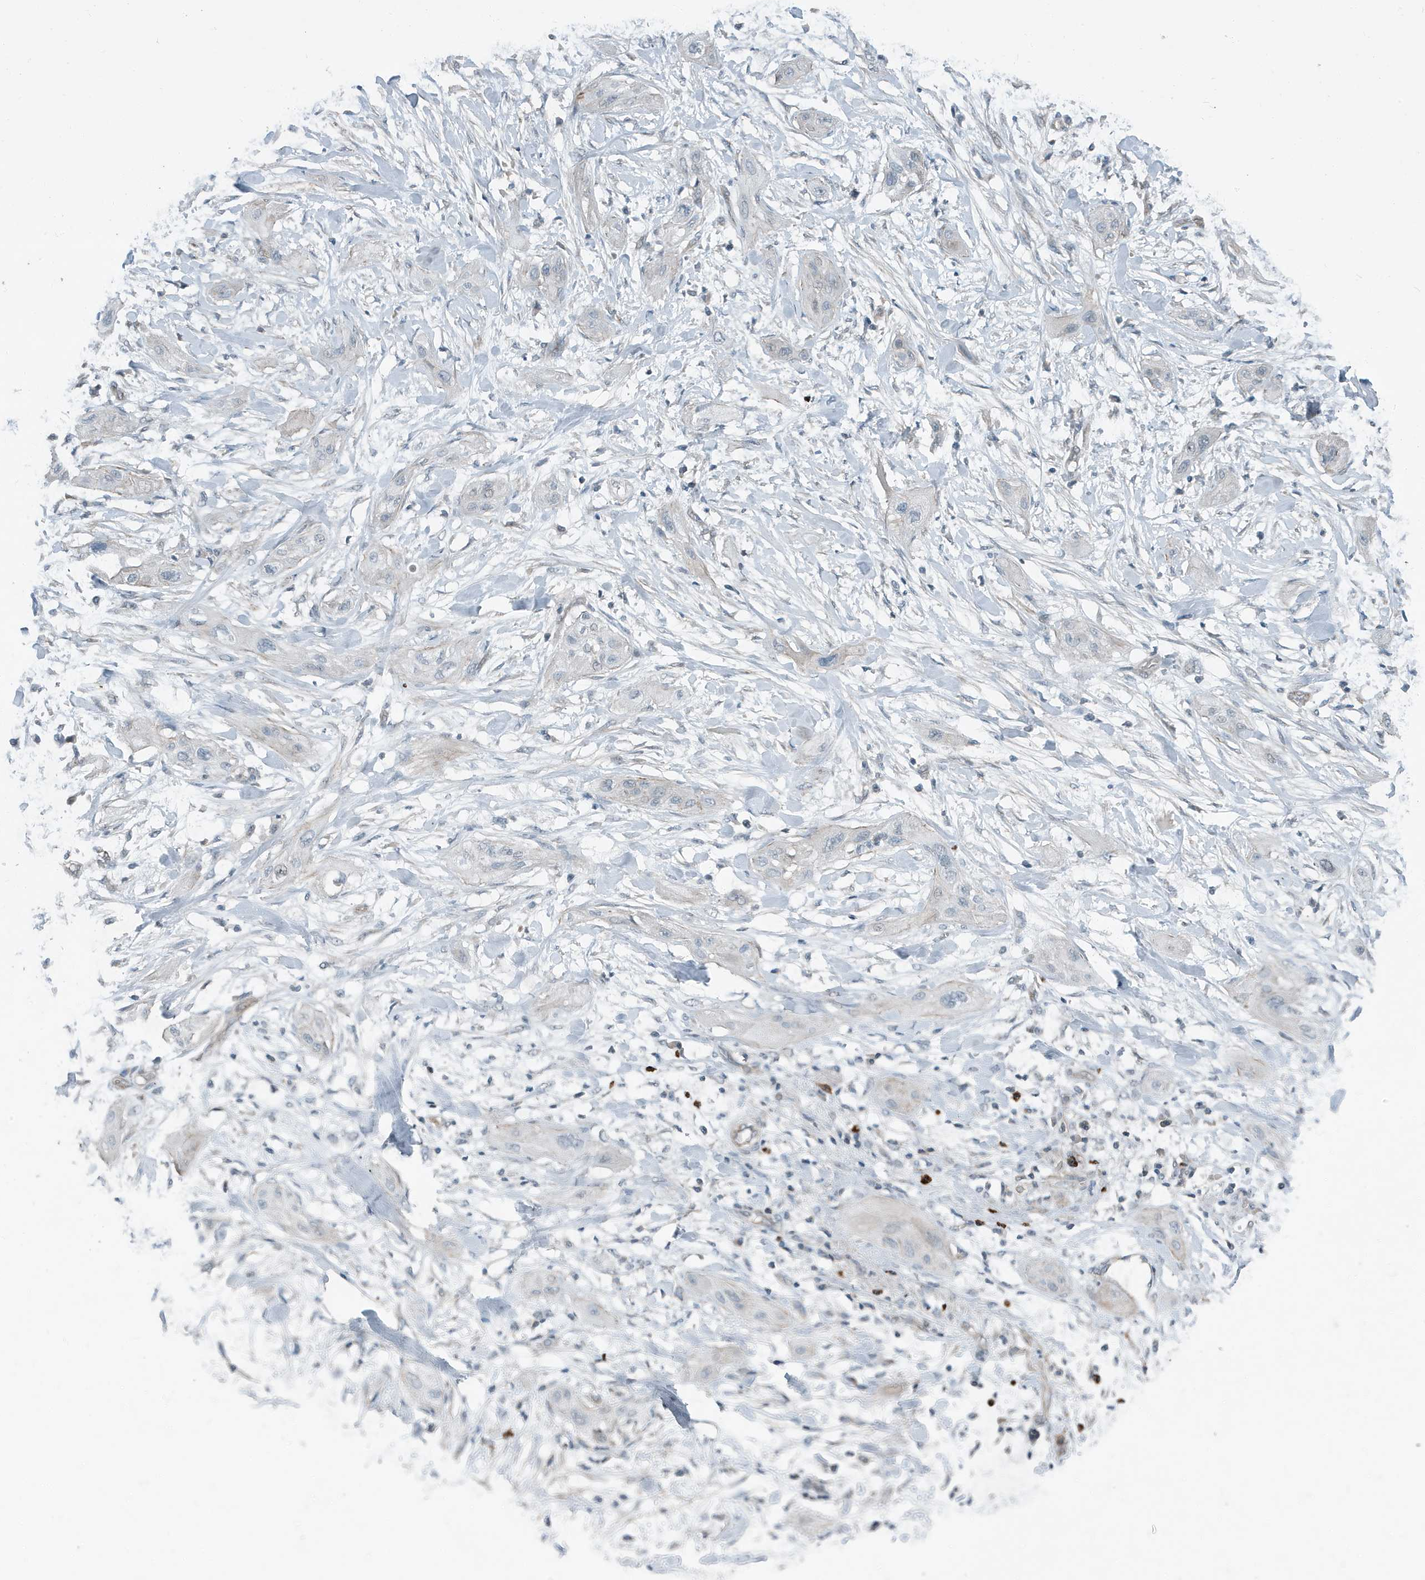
{"staining": {"intensity": "negative", "quantity": "none", "location": "none"}, "tissue": "lung cancer", "cell_type": "Tumor cells", "image_type": "cancer", "snomed": [{"axis": "morphology", "description": "Squamous cell carcinoma, NOS"}, {"axis": "topography", "description": "Lung"}], "caption": "The image displays no staining of tumor cells in lung squamous cell carcinoma. The staining was performed using DAB (3,3'-diaminobenzidine) to visualize the protein expression in brown, while the nuclei were stained in blue with hematoxylin (Magnification: 20x).", "gene": "DAPP1", "patient": {"sex": "female", "age": 47}}